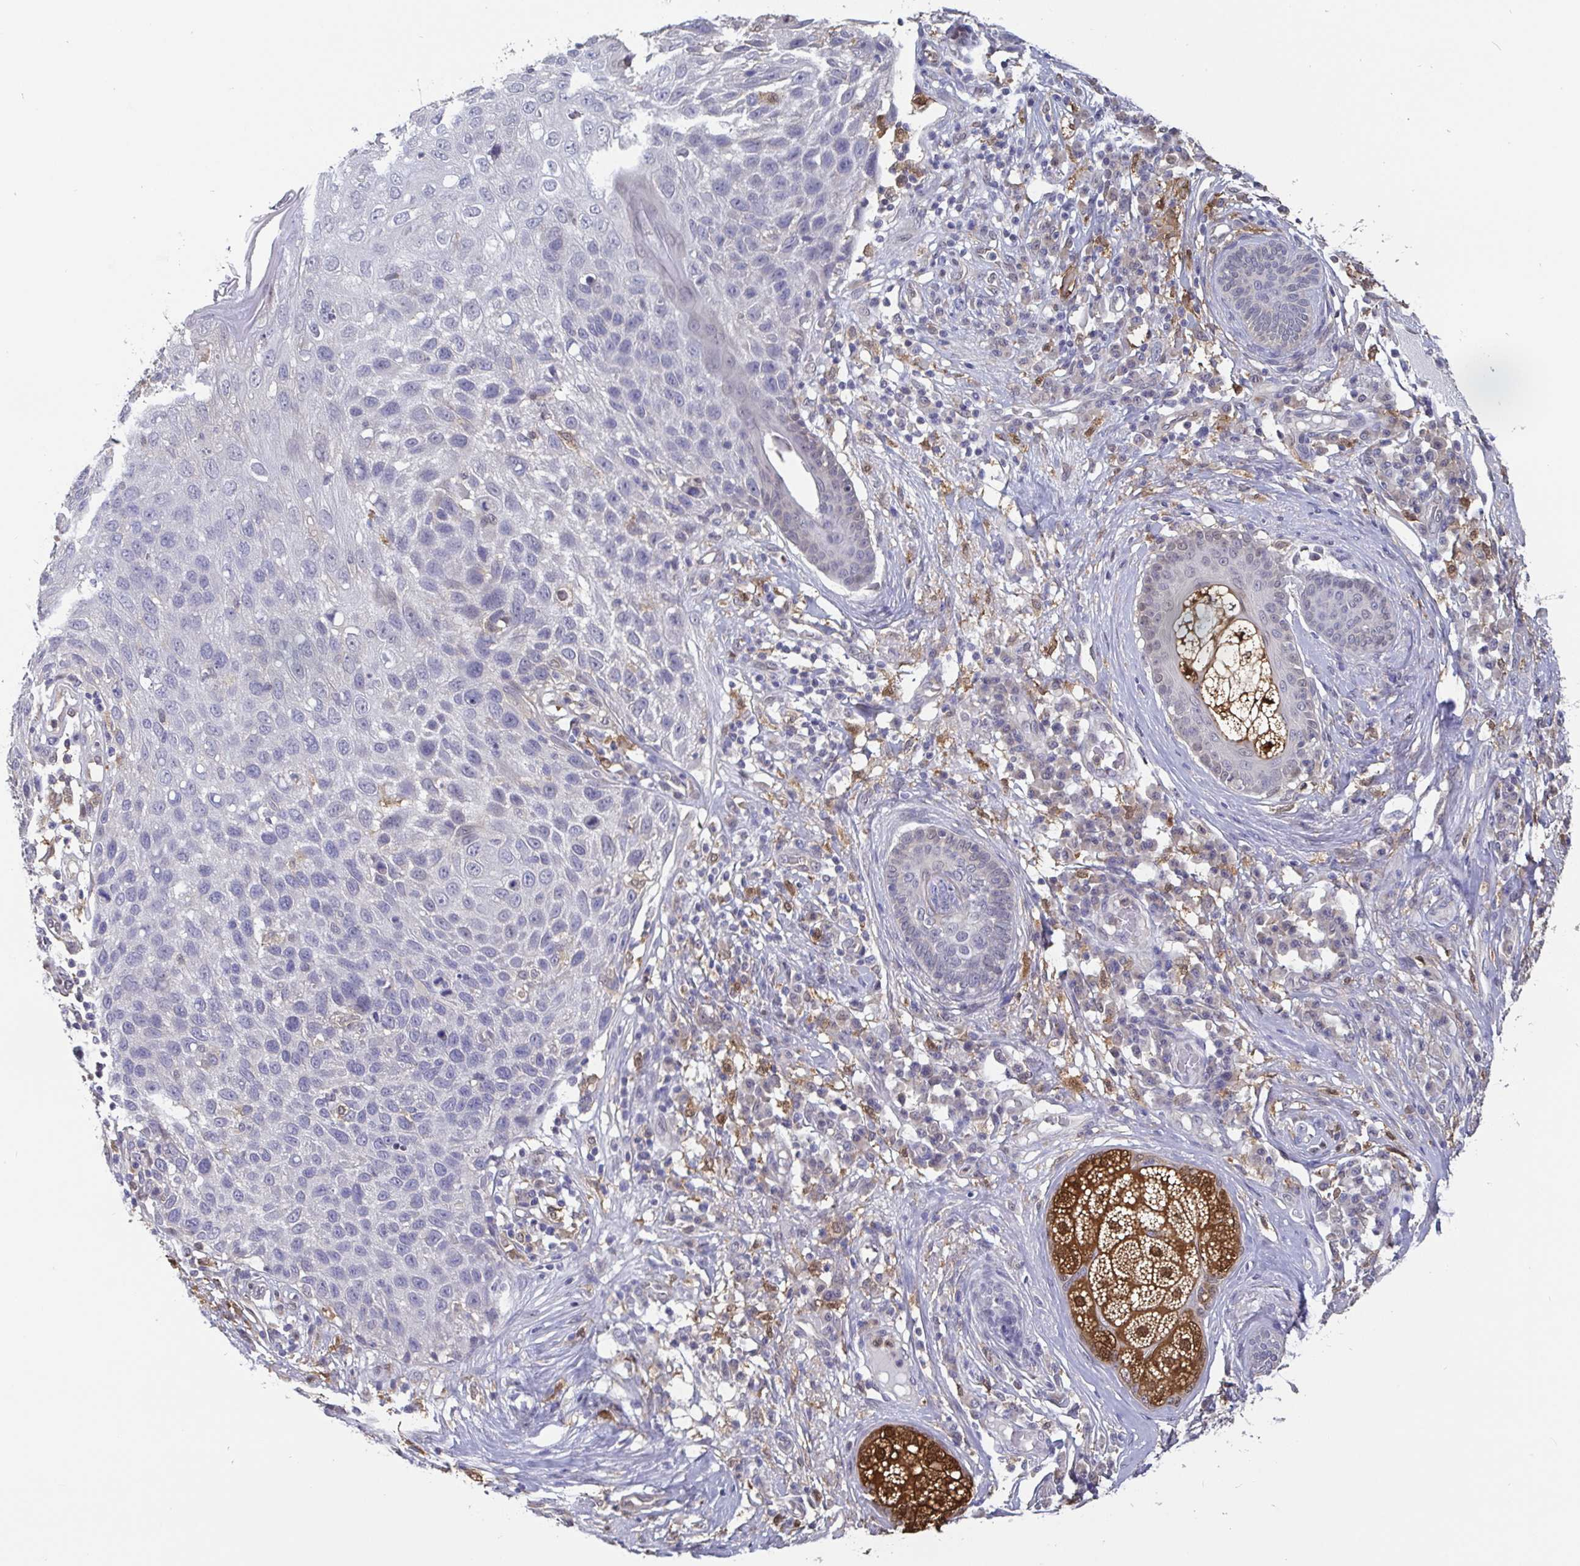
{"staining": {"intensity": "negative", "quantity": "none", "location": "none"}, "tissue": "skin cancer", "cell_type": "Tumor cells", "image_type": "cancer", "snomed": [{"axis": "morphology", "description": "Squamous cell carcinoma, NOS"}, {"axis": "topography", "description": "Skin"}], "caption": "DAB immunohistochemical staining of human skin cancer (squamous cell carcinoma) shows no significant positivity in tumor cells.", "gene": "IDH1", "patient": {"sex": "female", "age": 87}}